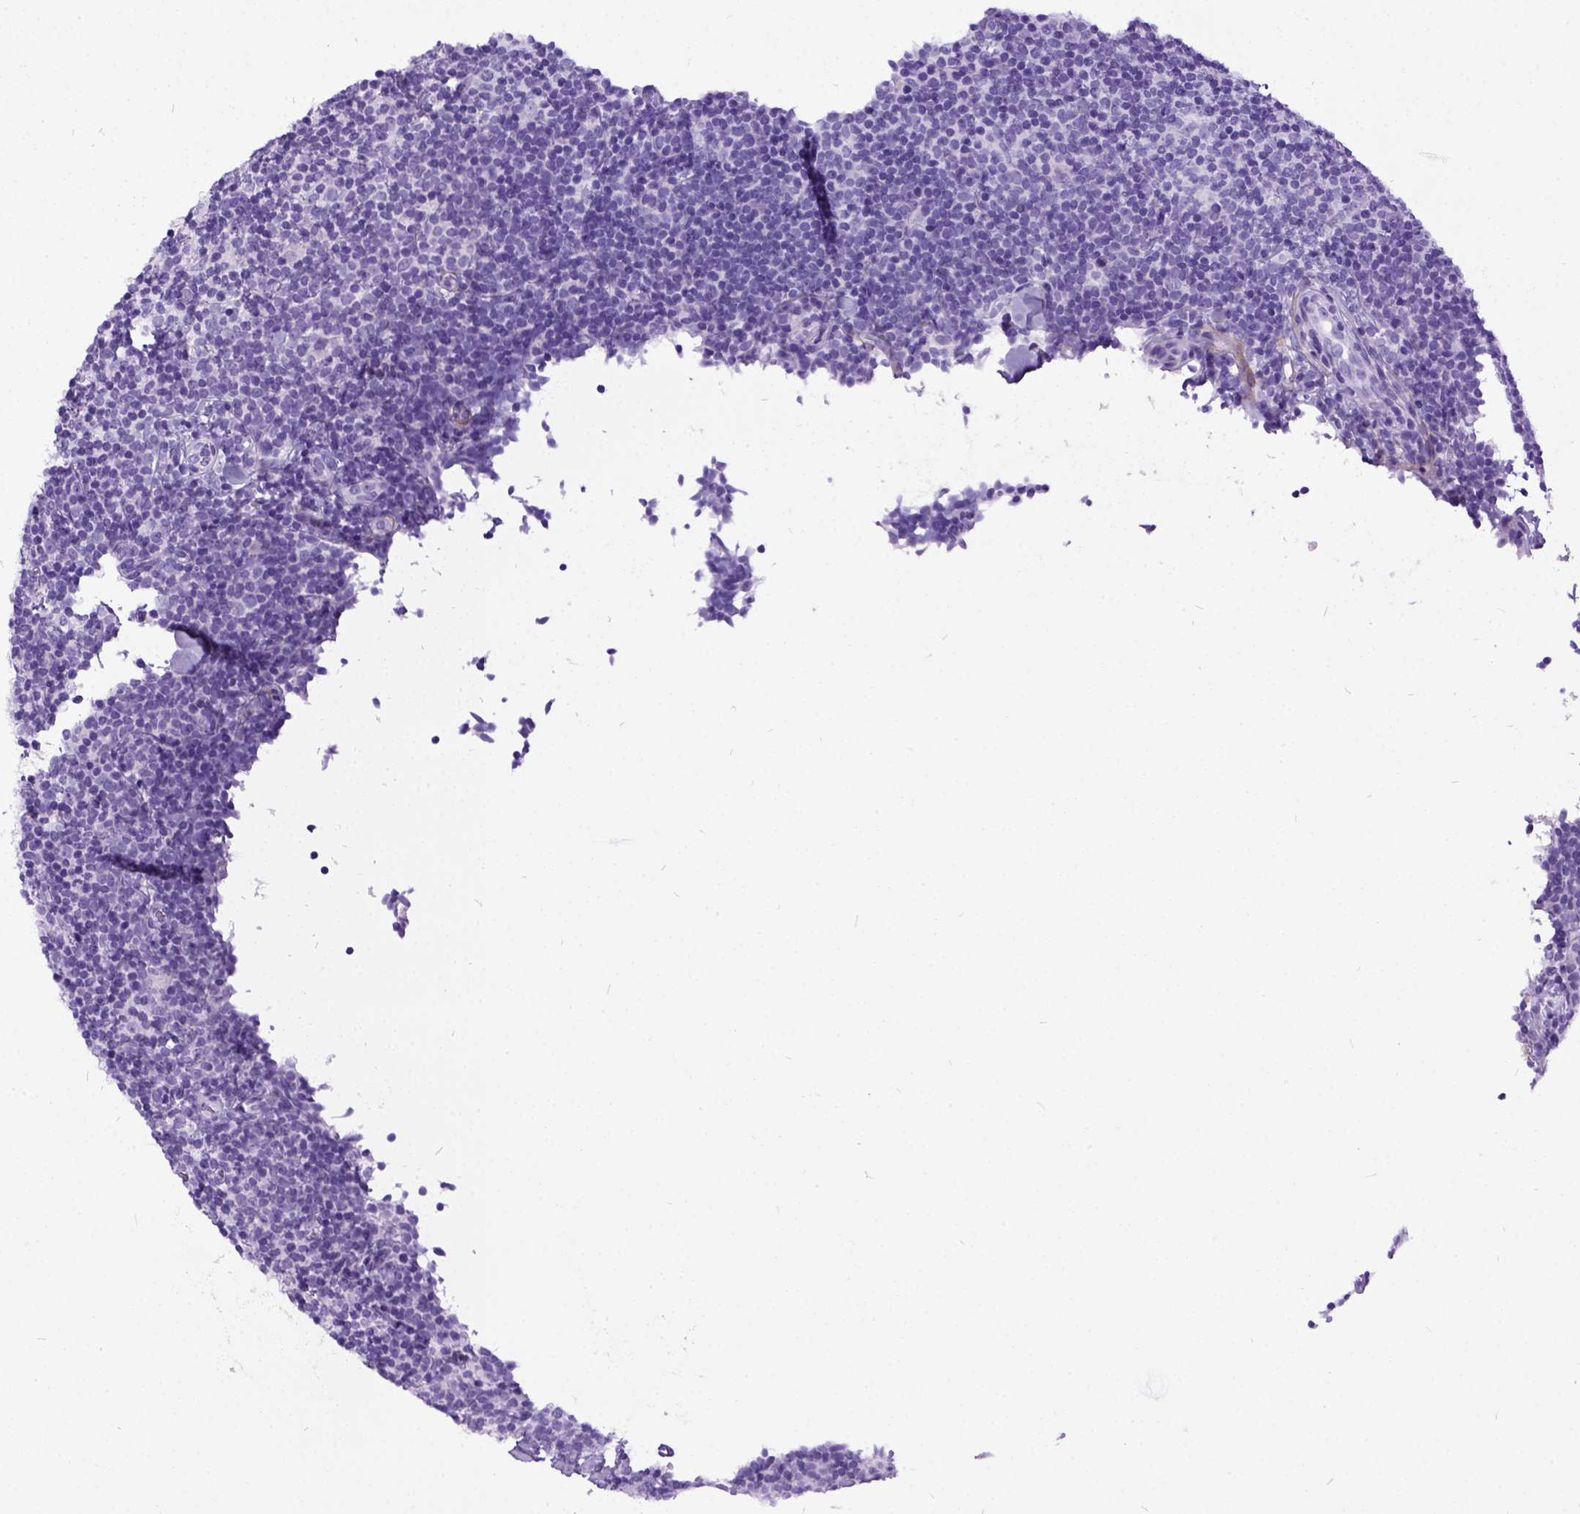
{"staining": {"intensity": "negative", "quantity": "none", "location": "none"}, "tissue": "lymphoma", "cell_type": "Tumor cells", "image_type": "cancer", "snomed": [{"axis": "morphology", "description": "Malignant lymphoma, non-Hodgkin's type, Low grade"}, {"axis": "topography", "description": "Lymph node"}], "caption": "A high-resolution micrograph shows IHC staining of lymphoma, which demonstrates no significant staining in tumor cells.", "gene": "IGF2", "patient": {"sex": "female", "age": 56}}